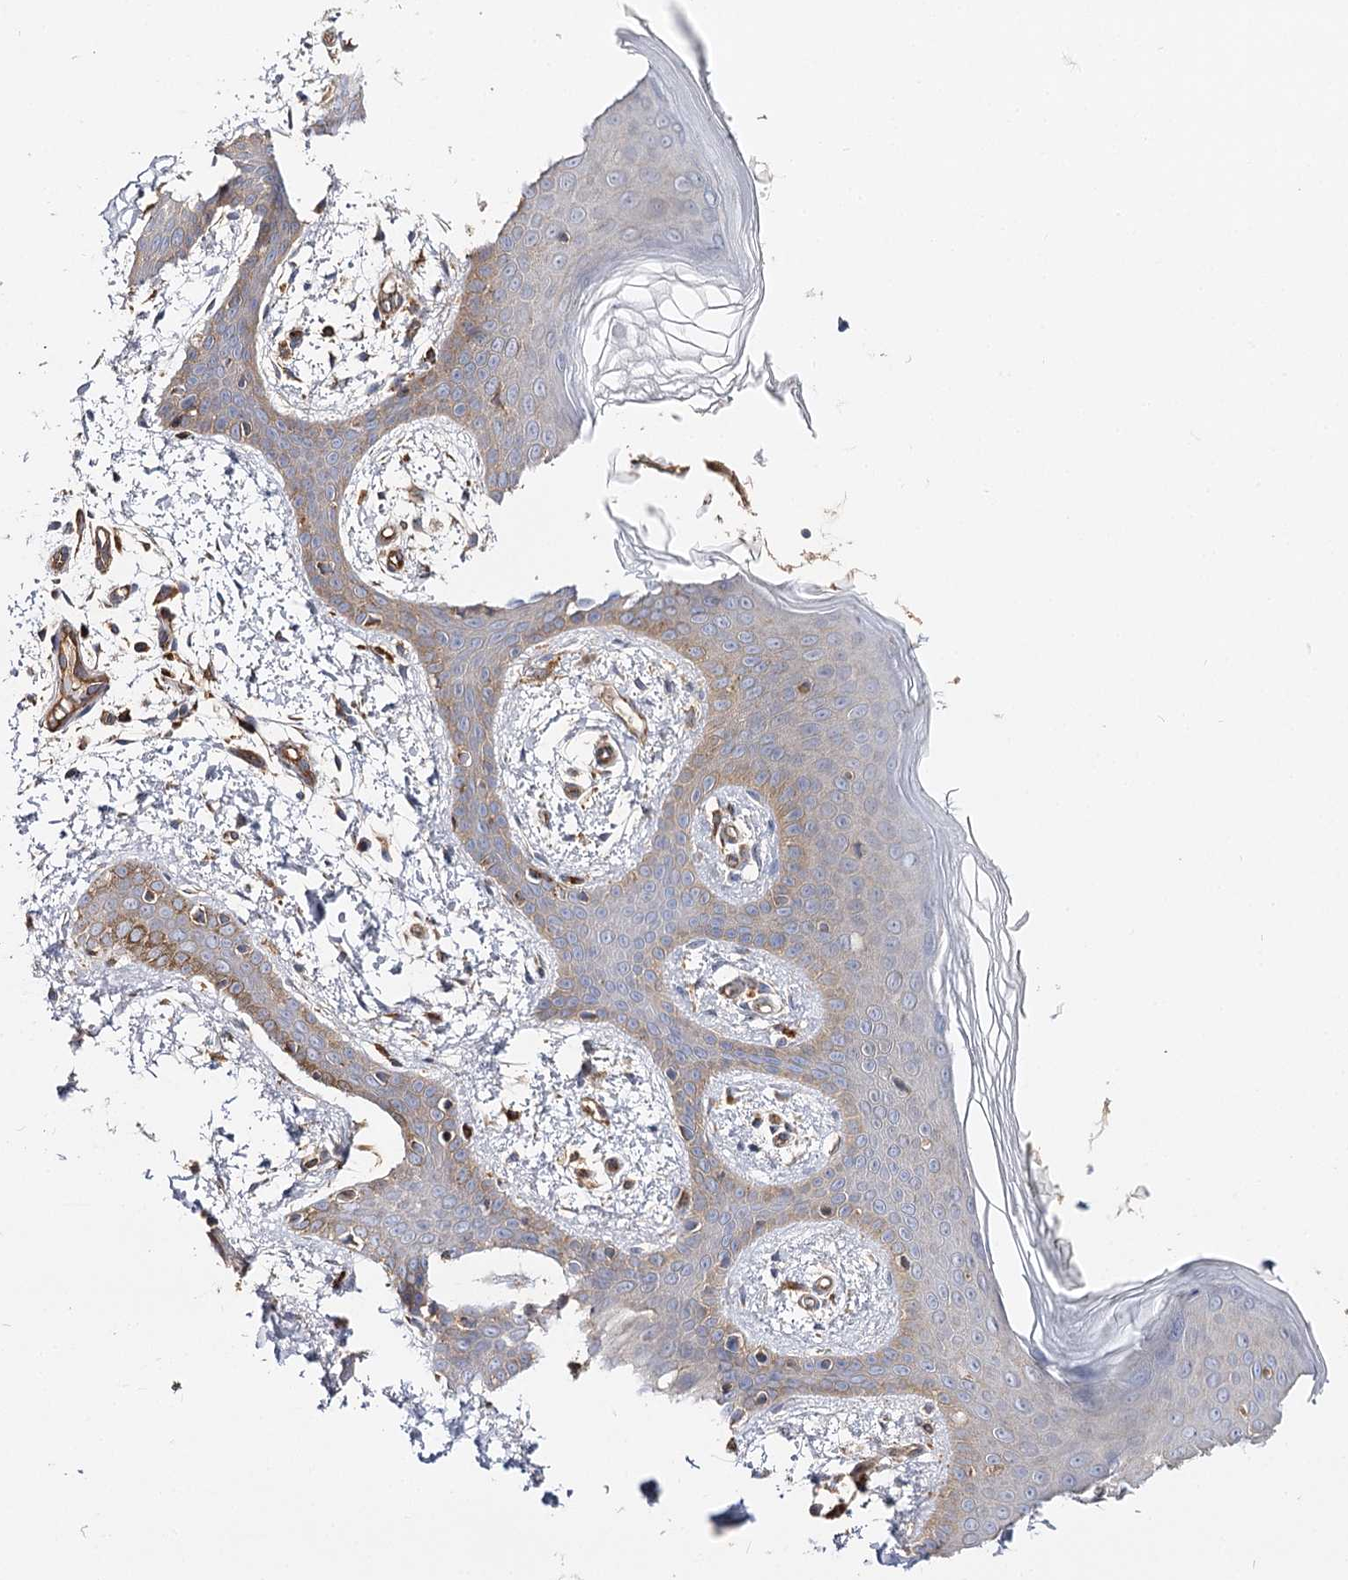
{"staining": {"intensity": "moderate", "quantity": ">75%", "location": "cytoplasmic/membranous"}, "tissue": "skin", "cell_type": "Fibroblasts", "image_type": "normal", "snomed": [{"axis": "morphology", "description": "Normal tissue, NOS"}, {"axis": "topography", "description": "Skin"}], "caption": "DAB (3,3'-diaminobenzidine) immunohistochemical staining of normal skin shows moderate cytoplasmic/membranous protein positivity in about >75% of fibroblasts. Ihc stains the protein of interest in brown and the nuclei are stained blue.", "gene": "SEC24B", "patient": {"sex": "male", "age": 36}}